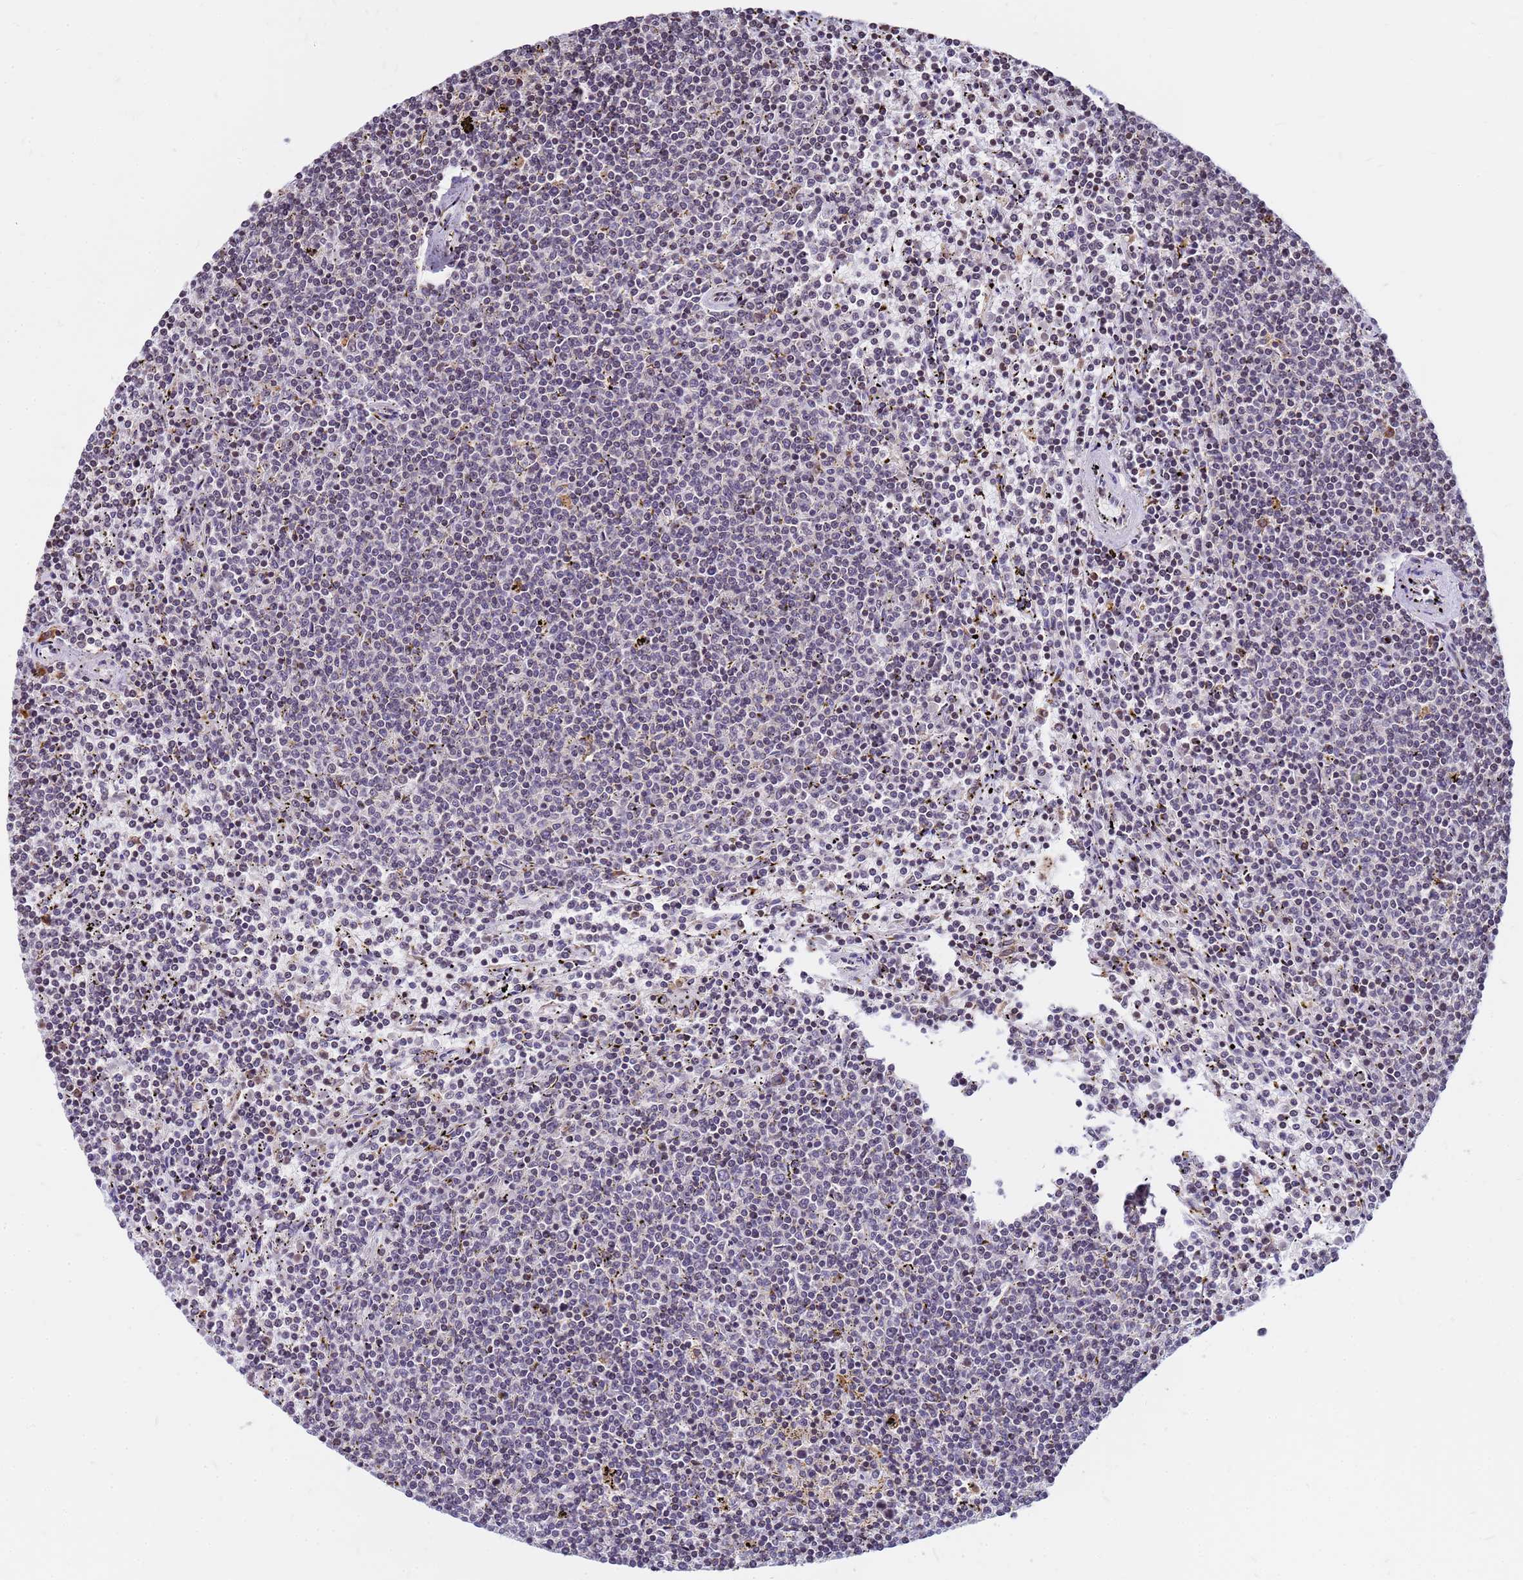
{"staining": {"intensity": "negative", "quantity": "none", "location": "none"}, "tissue": "lymphoma", "cell_type": "Tumor cells", "image_type": "cancer", "snomed": [{"axis": "morphology", "description": "Malignant lymphoma, non-Hodgkin's type, Low grade"}, {"axis": "topography", "description": "Spleen"}], "caption": "Immunohistochemistry (IHC) of human lymphoma exhibits no positivity in tumor cells.", "gene": "SSR4", "patient": {"sex": "female", "age": 50}}